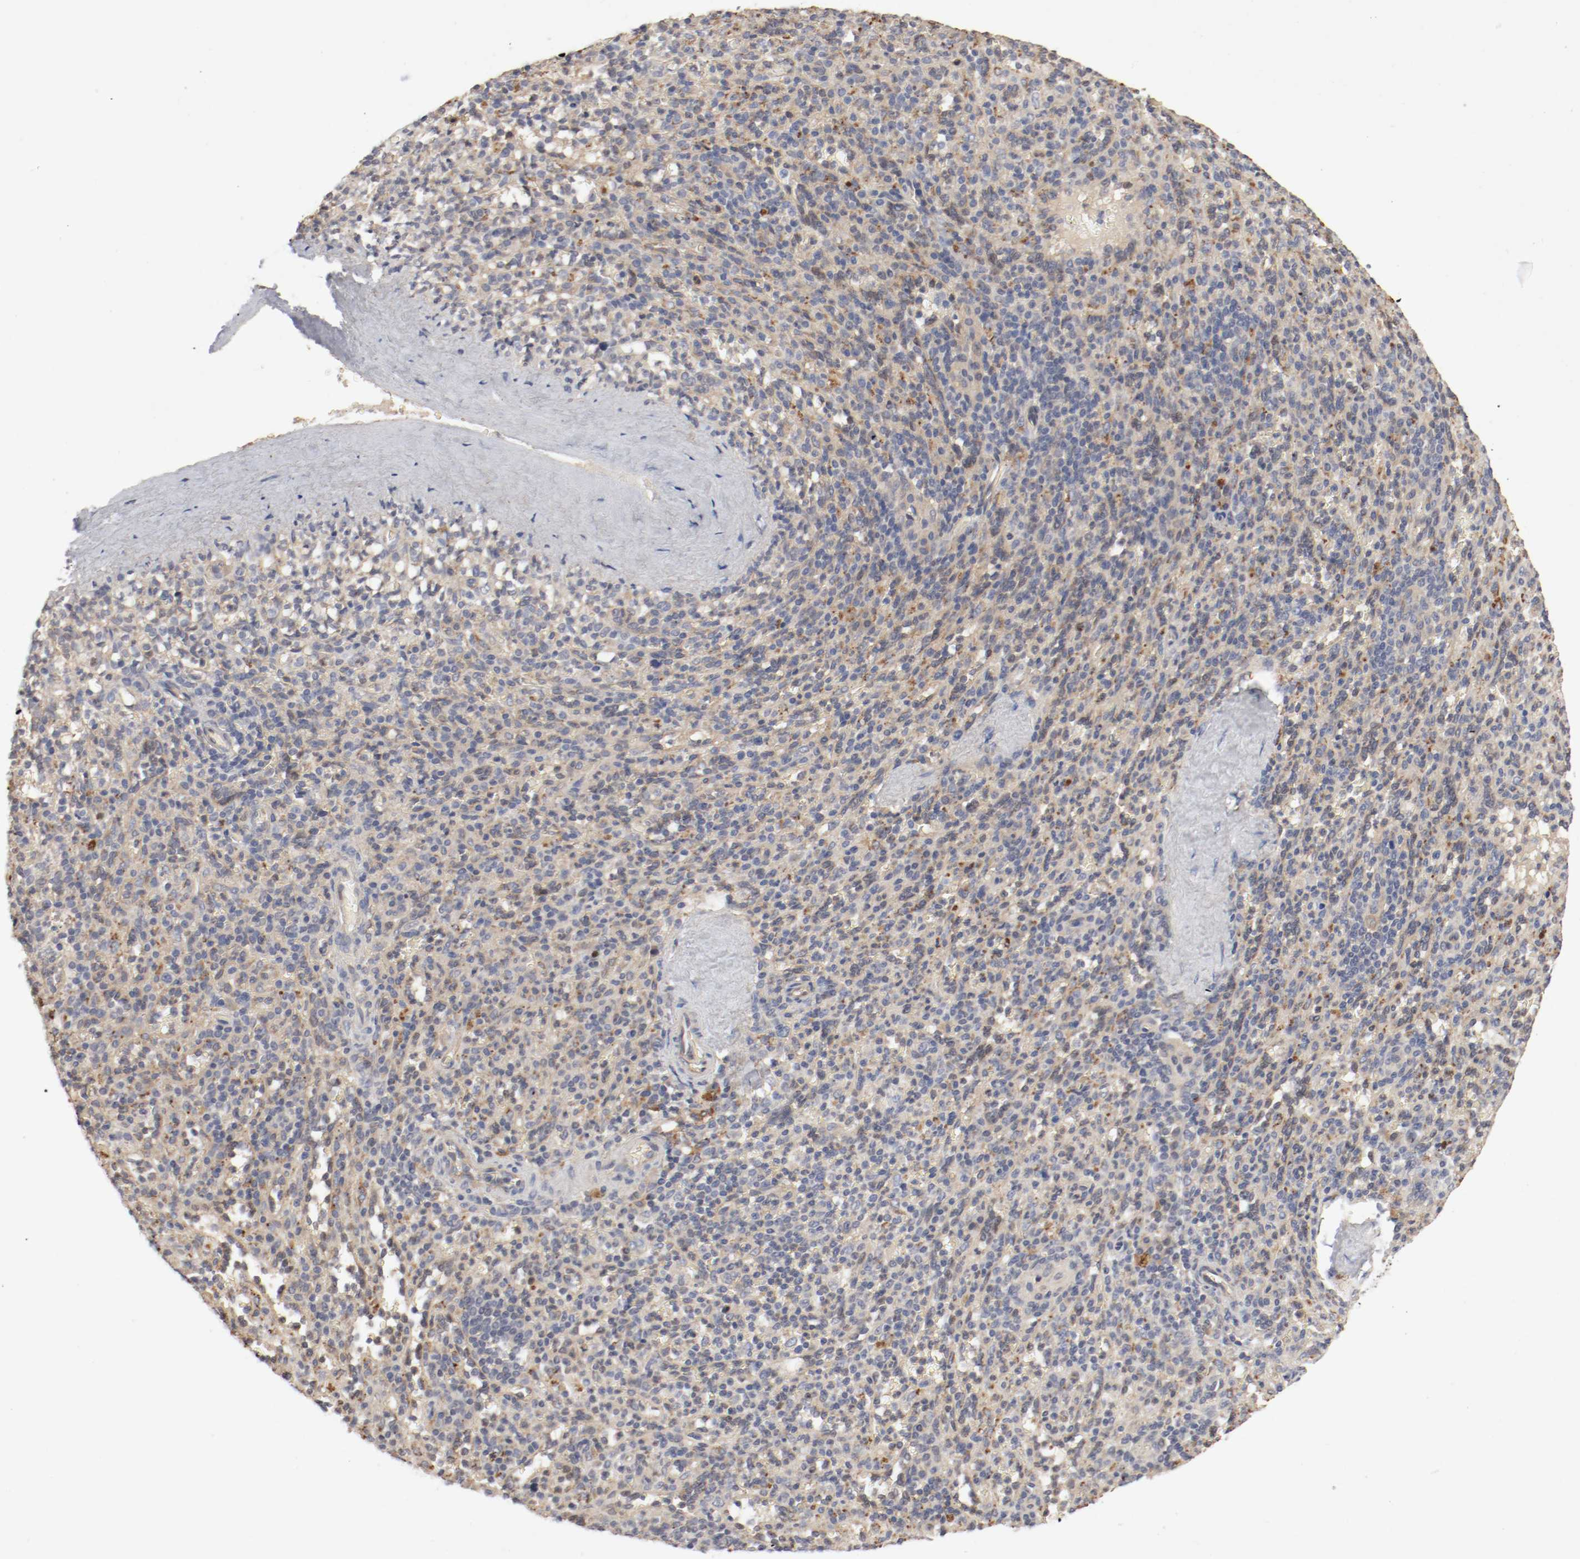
{"staining": {"intensity": "weak", "quantity": "25%-75%", "location": "cytoplasmic/membranous"}, "tissue": "spleen", "cell_type": "Cells in red pulp", "image_type": "normal", "snomed": [{"axis": "morphology", "description": "Normal tissue, NOS"}, {"axis": "topography", "description": "Spleen"}], "caption": "Immunohistochemistry (DAB) staining of normal spleen demonstrates weak cytoplasmic/membranous protein expression in approximately 25%-75% of cells in red pulp.", "gene": "REN", "patient": {"sex": "male", "age": 36}}